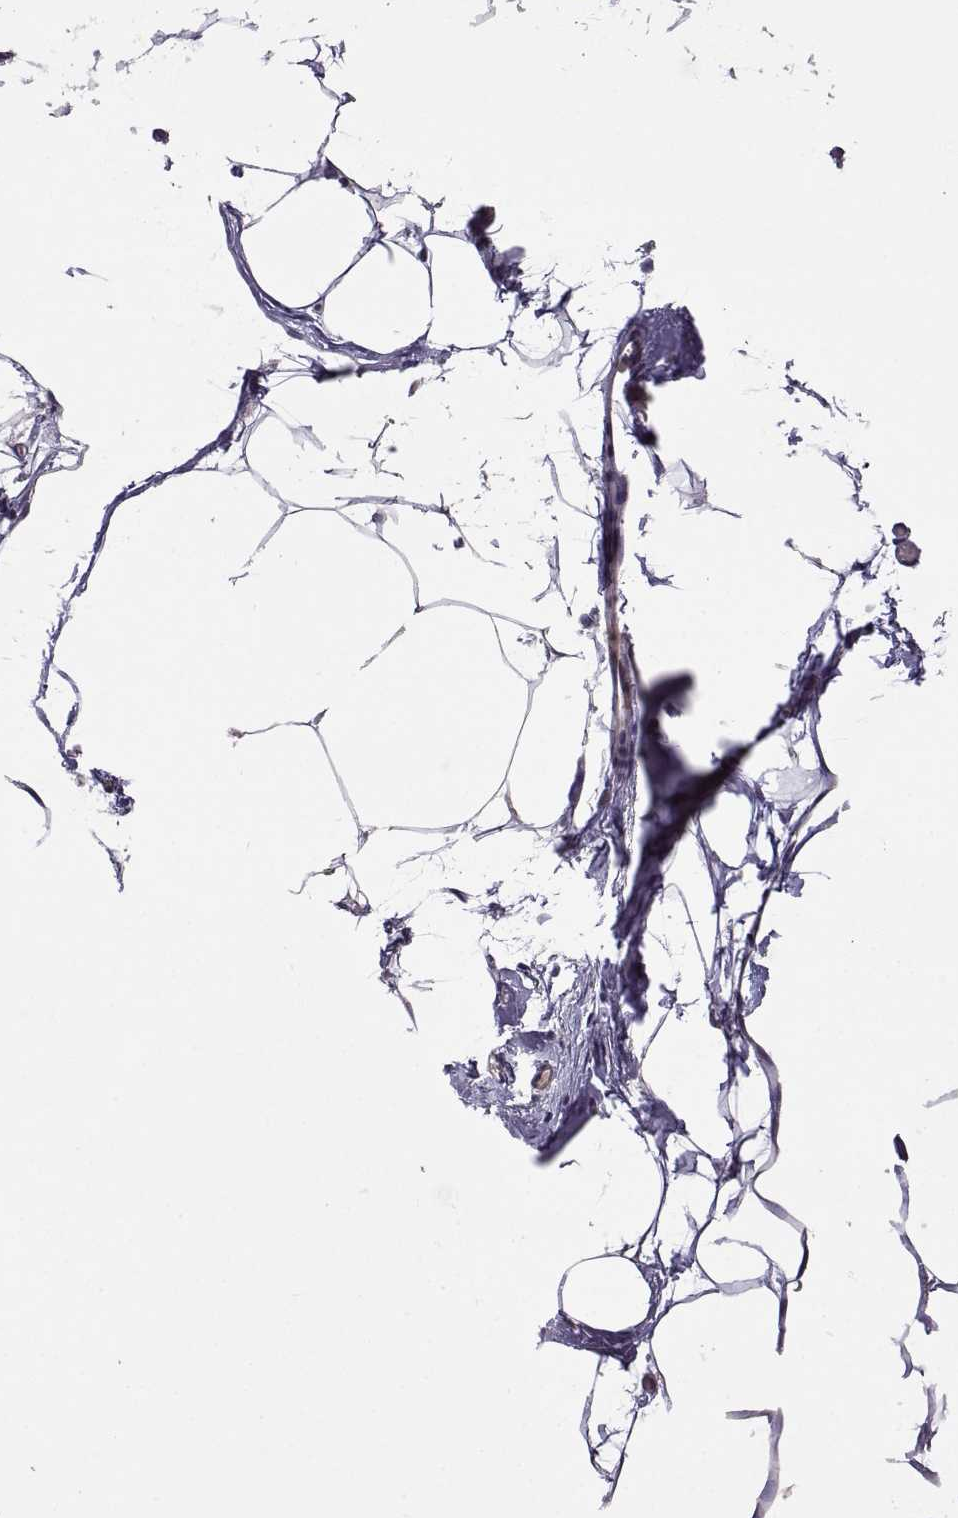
{"staining": {"intensity": "negative", "quantity": "none", "location": "none"}, "tissue": "adipose tissue", "cell_type": "Adipocytes", "image_type": "normal", "snomed": [{"axis": "morphology", "description": "Normal tissue, NOS"}, {"axis": "topography", "description": "Adipose tissue"}], "caption": "Protein analysis of benign adipose tissue shows no significant staining in adipocytes. Nuclei are stained in blue.", "gene": "LAMA1", "patient": {"sex": "male", "age": 57}}